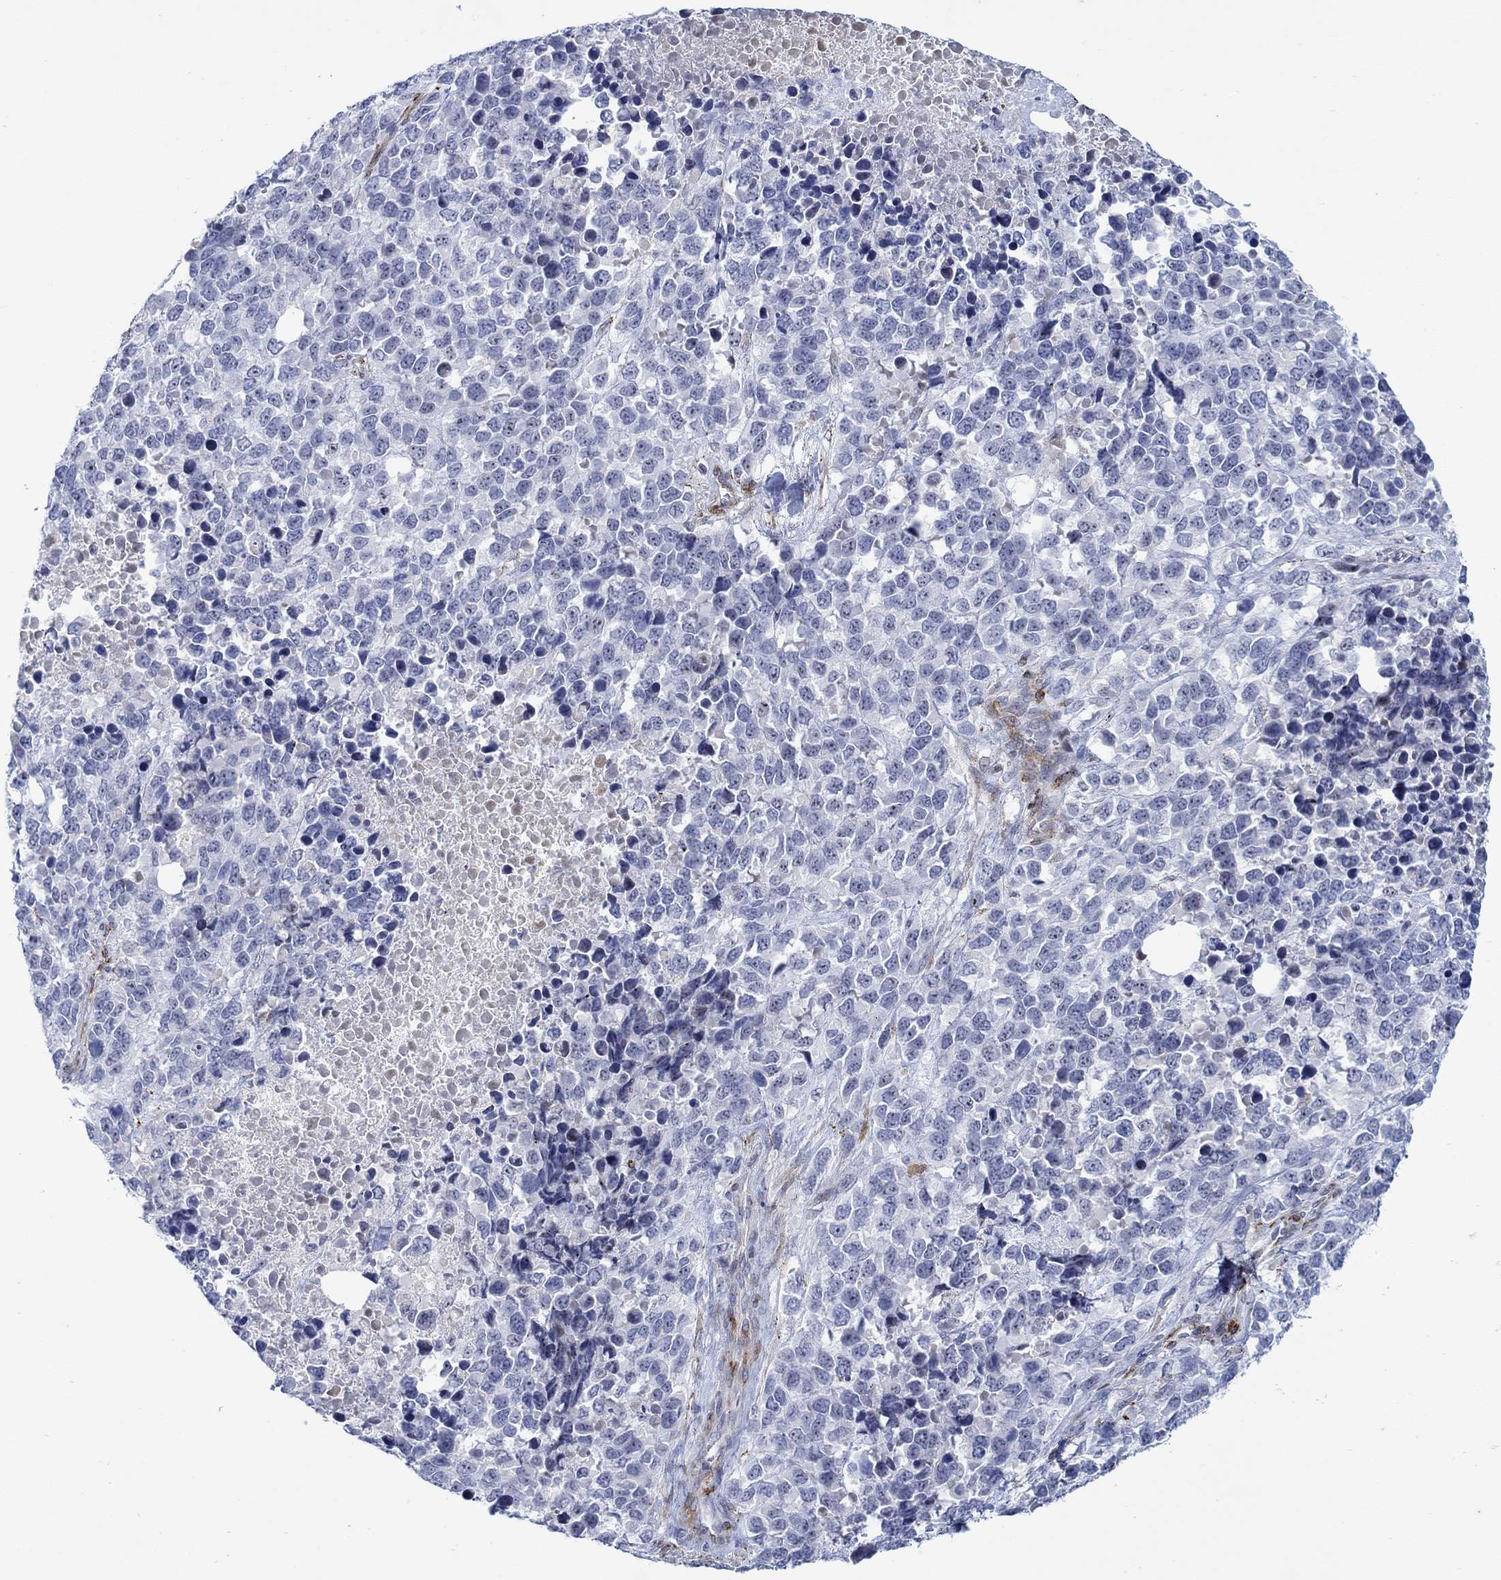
{"staining": {"intensity": "negative", "quantity": "none", "location": "none"}, "tissue": "melanoma", "cell_type": "Tumor cells", "image_type": "cancer", "snomed": [{"axis": "morphology", "description": "Malignant melanoma, Metastatic site"}, {"axis": "topography", "description": "Skin"}], "caption": "Melanoma was stained to show a protein in brown. There is no significant staining in tumor cells.", "gene": "KSR2", "patient": {"sex": "male", "age": 84}}